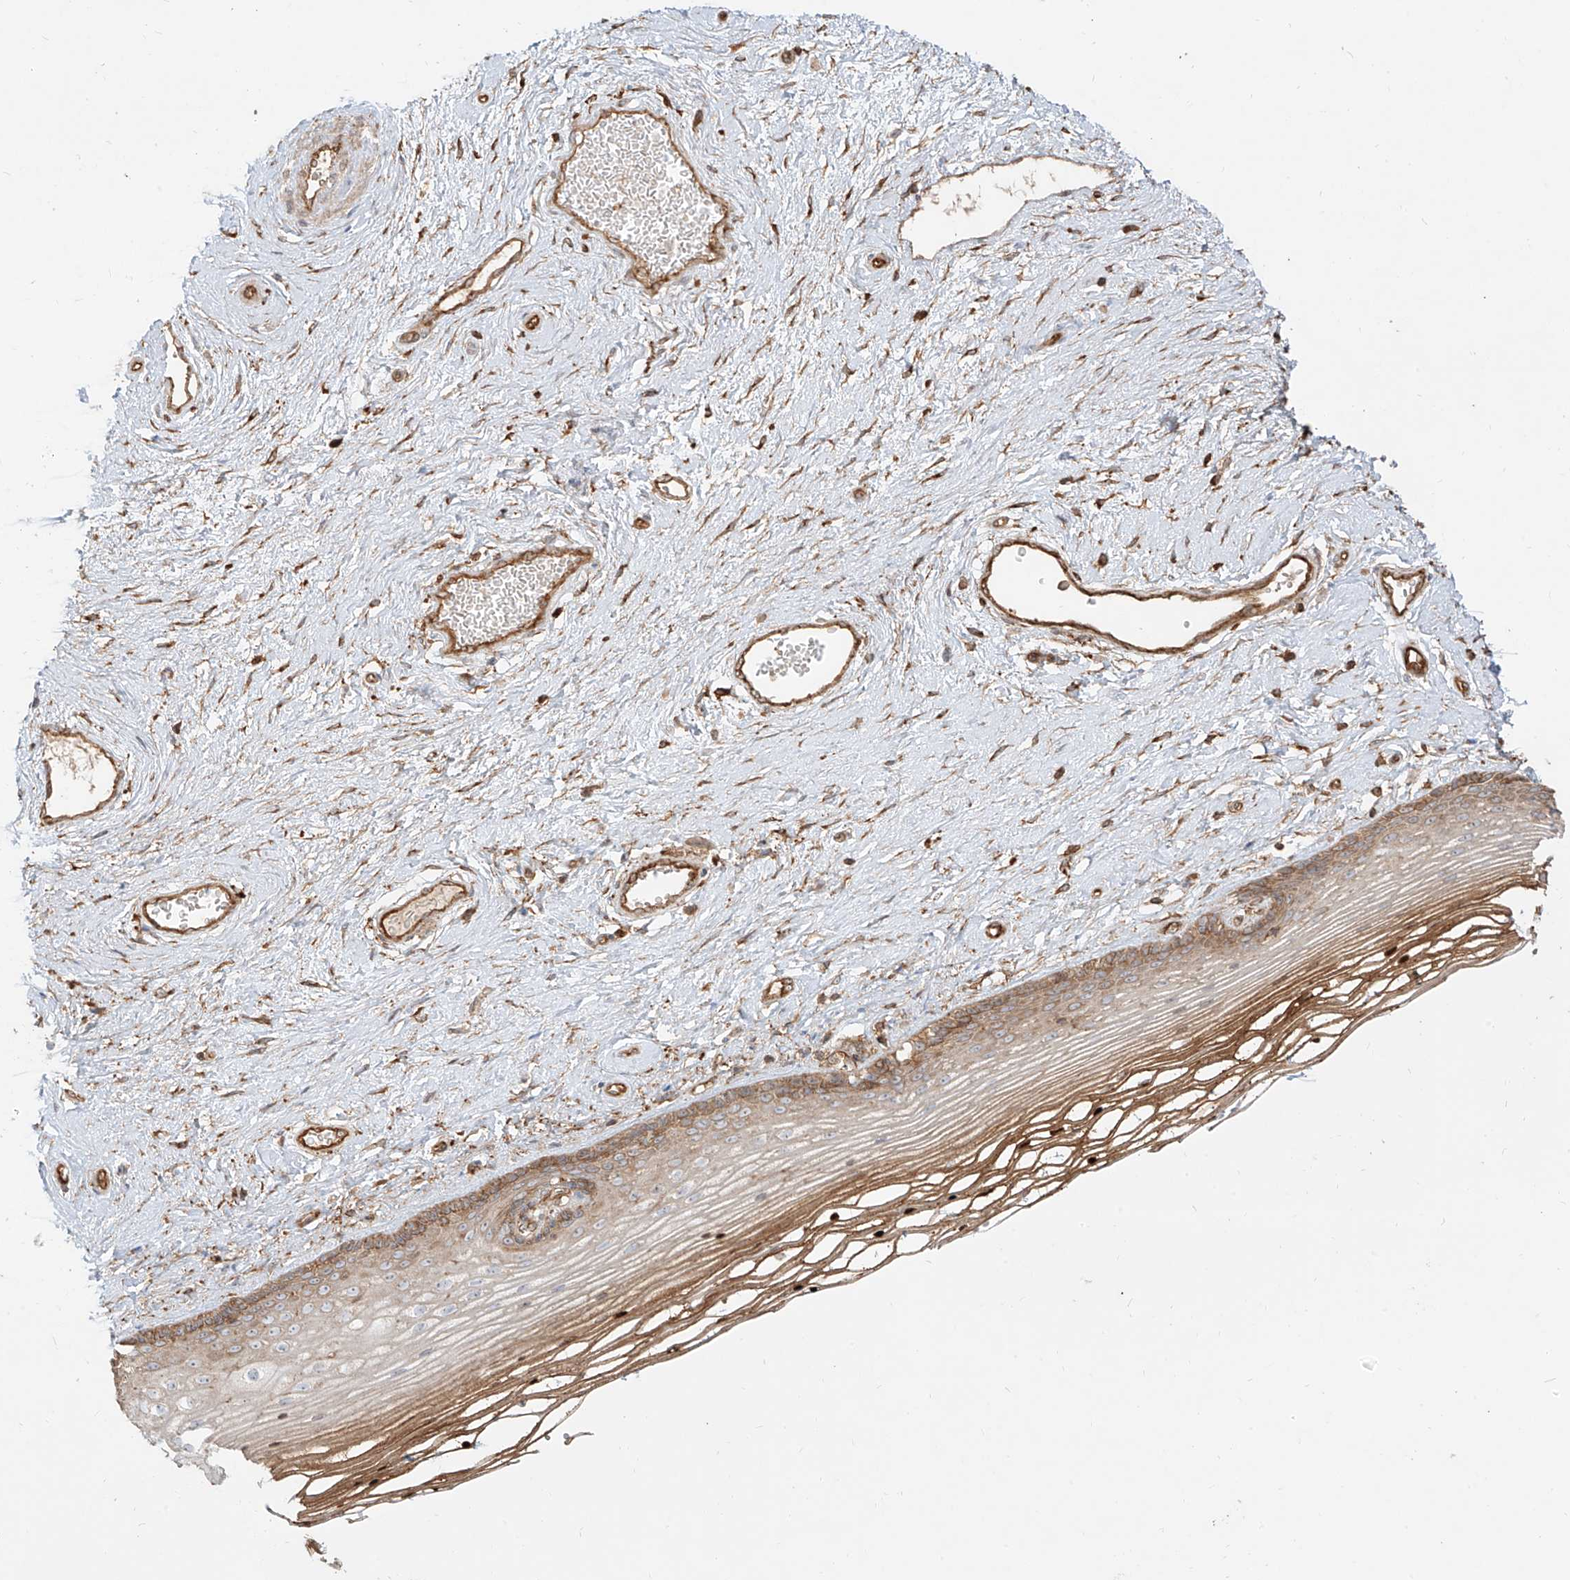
{"staining": {"intensity": "moderate", "quantity": ">75%", "location": "cytoplasmic/membranous"}, "tissue": "vagina", "cell_type": "Squamous epithelial cells", "image_type": "normal", "snomed": [{"axis": "morphology", "description": "Normal tissue, NOS"}, {"axis": "topography", "description": "Vagina"}], "caption": "Approximately >75% of squamous epithelial cells in benign vagina exhibit moderate cytoplasmic/membranous protein positivity as visualized by brown immunohistochemical staining.", "gene": "SNX9", "patient": {"sex": "female", "age": 46}}